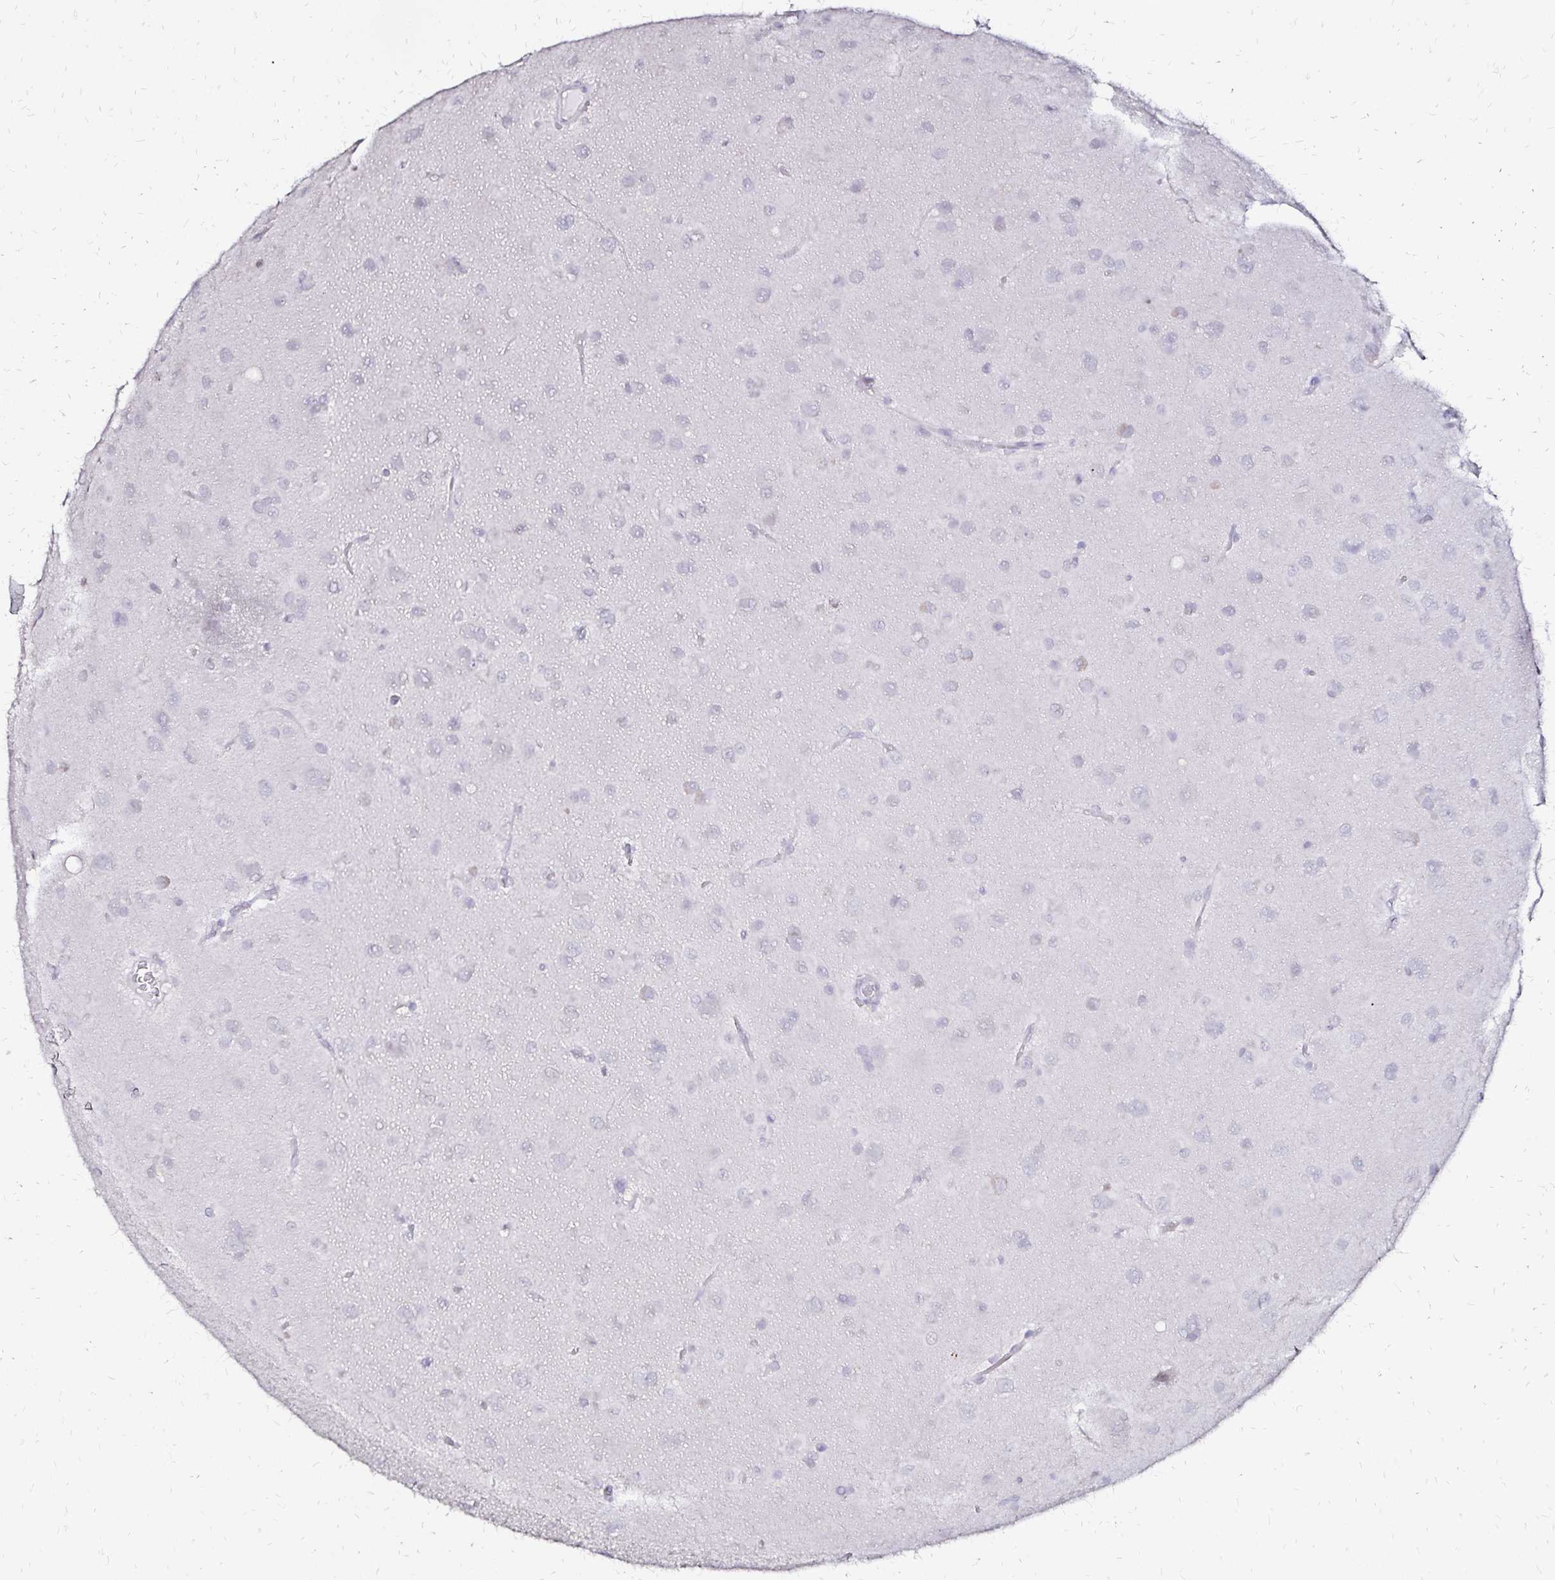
{"staining": {"intensity": "negative", "quantity": "none", "location": "none"}, "tissue": "glioma", "cell_type": "Tumor cells", "image_type": "cancer", "snomed": [{"axis": "morphology", "description": "Glioma, malignant, Low grade"}, {"axis": "topography", "description": "Brain"}], "caption": "Immunohistochemical staining of human glioma demonstrates no significant positivity in tumor cells. Brightfield microscopy of IHC stained with DAB (3,3'-diaminobenzidine) (brown) and hematoxylin (blue), captured at high magnification.", "gene": "SLC5A1", "patient": {"sex": "male", "age": 58}}